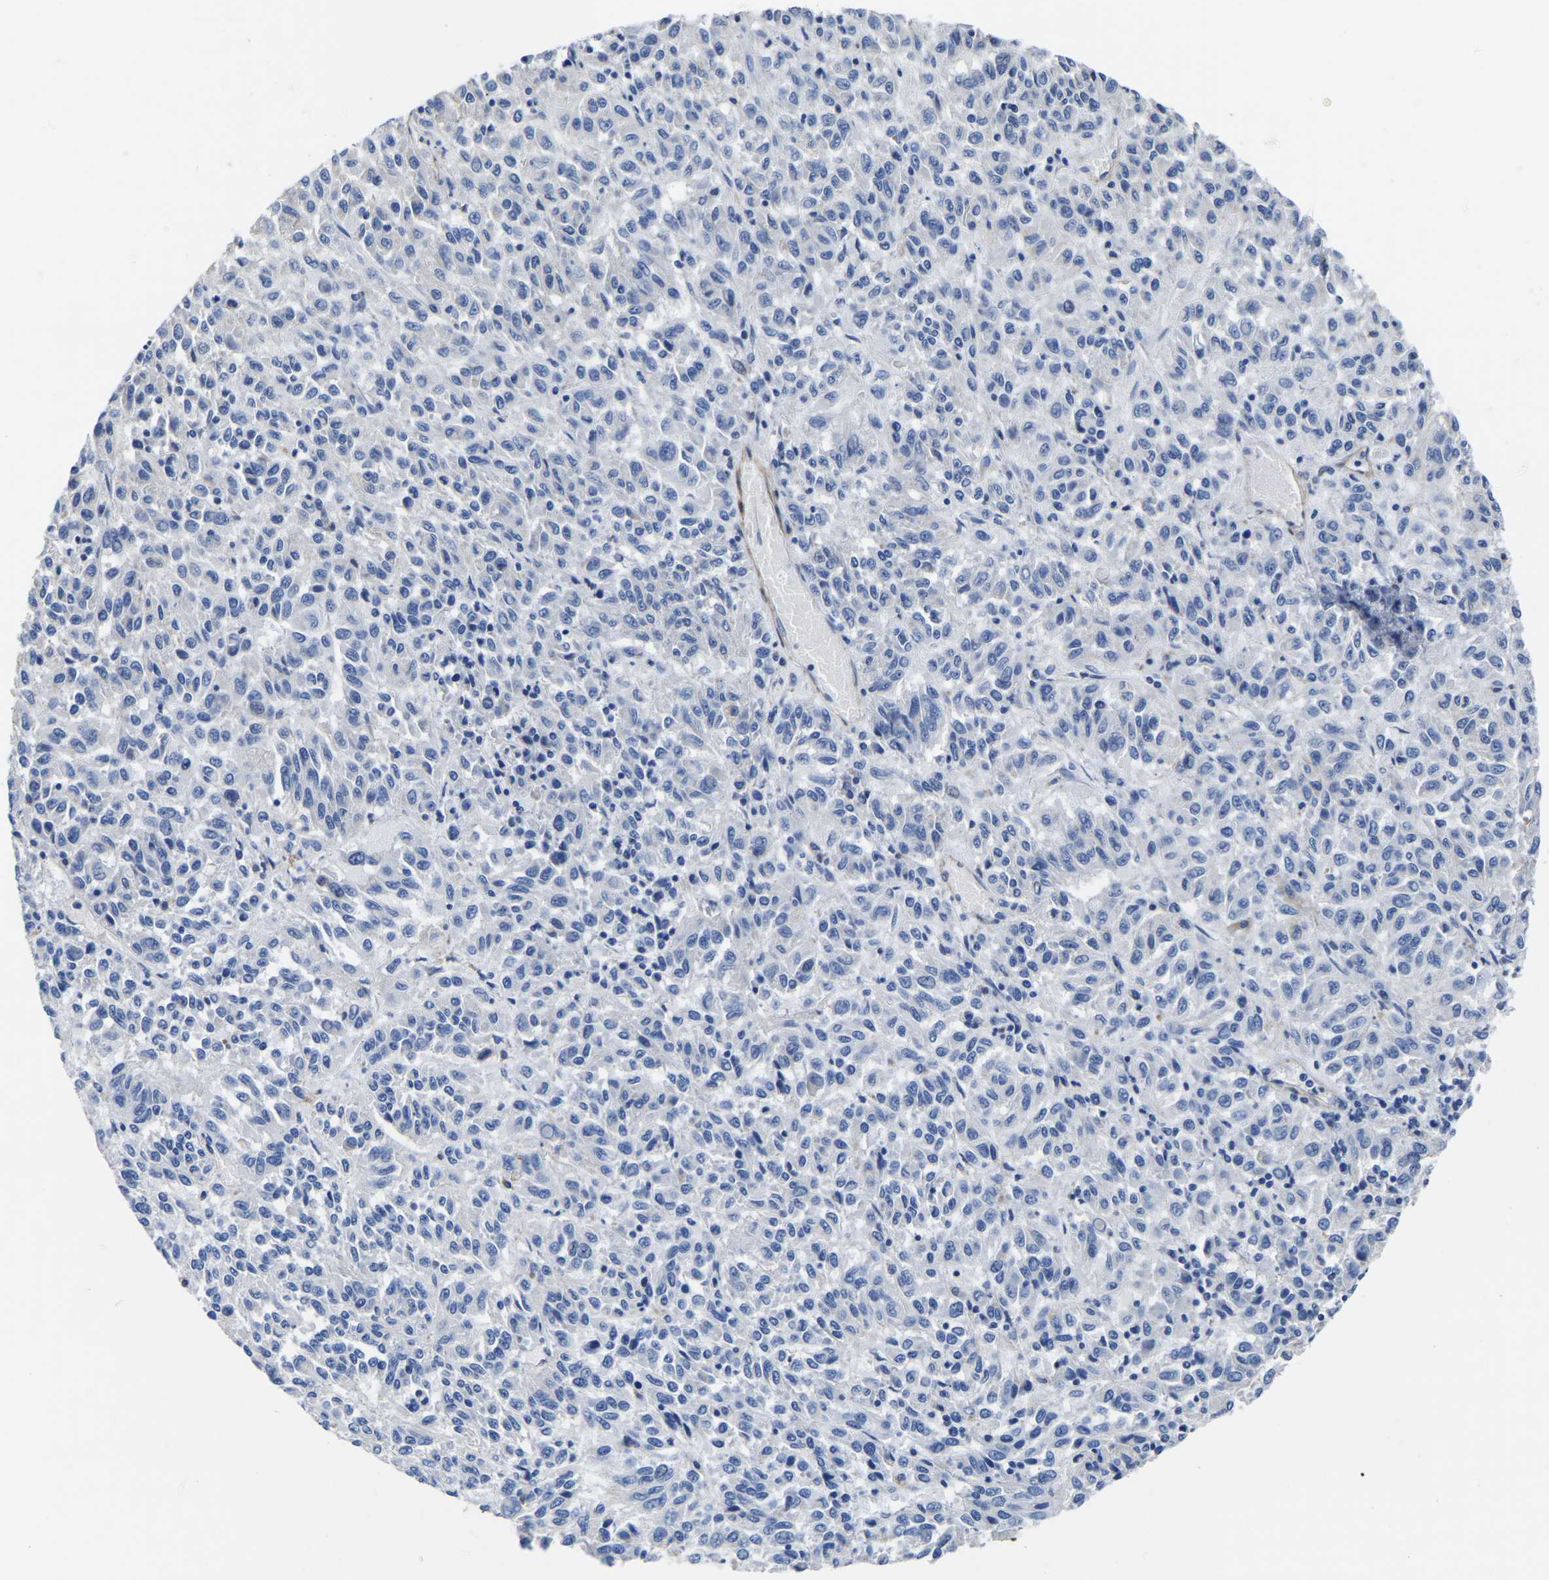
{"staining": {"intensity": "negative", "quantity": "none", "location": "none"}, "tissue": "melanoma", "cell_type": "Tumor cells", "image_type": "cancer", "snomed": [{"axis": "morphology", "description": "Malignant melanoma, Metastatic site"}, {"axis": "topography", "description": "Lung"}], "caption": "This is a image of IHC staining of malignant melanoma (metastatic site), which shows no positivity in tumor cells.", "gene": "SLC45A3", "patient": {"sex": "male", "age": 64}}